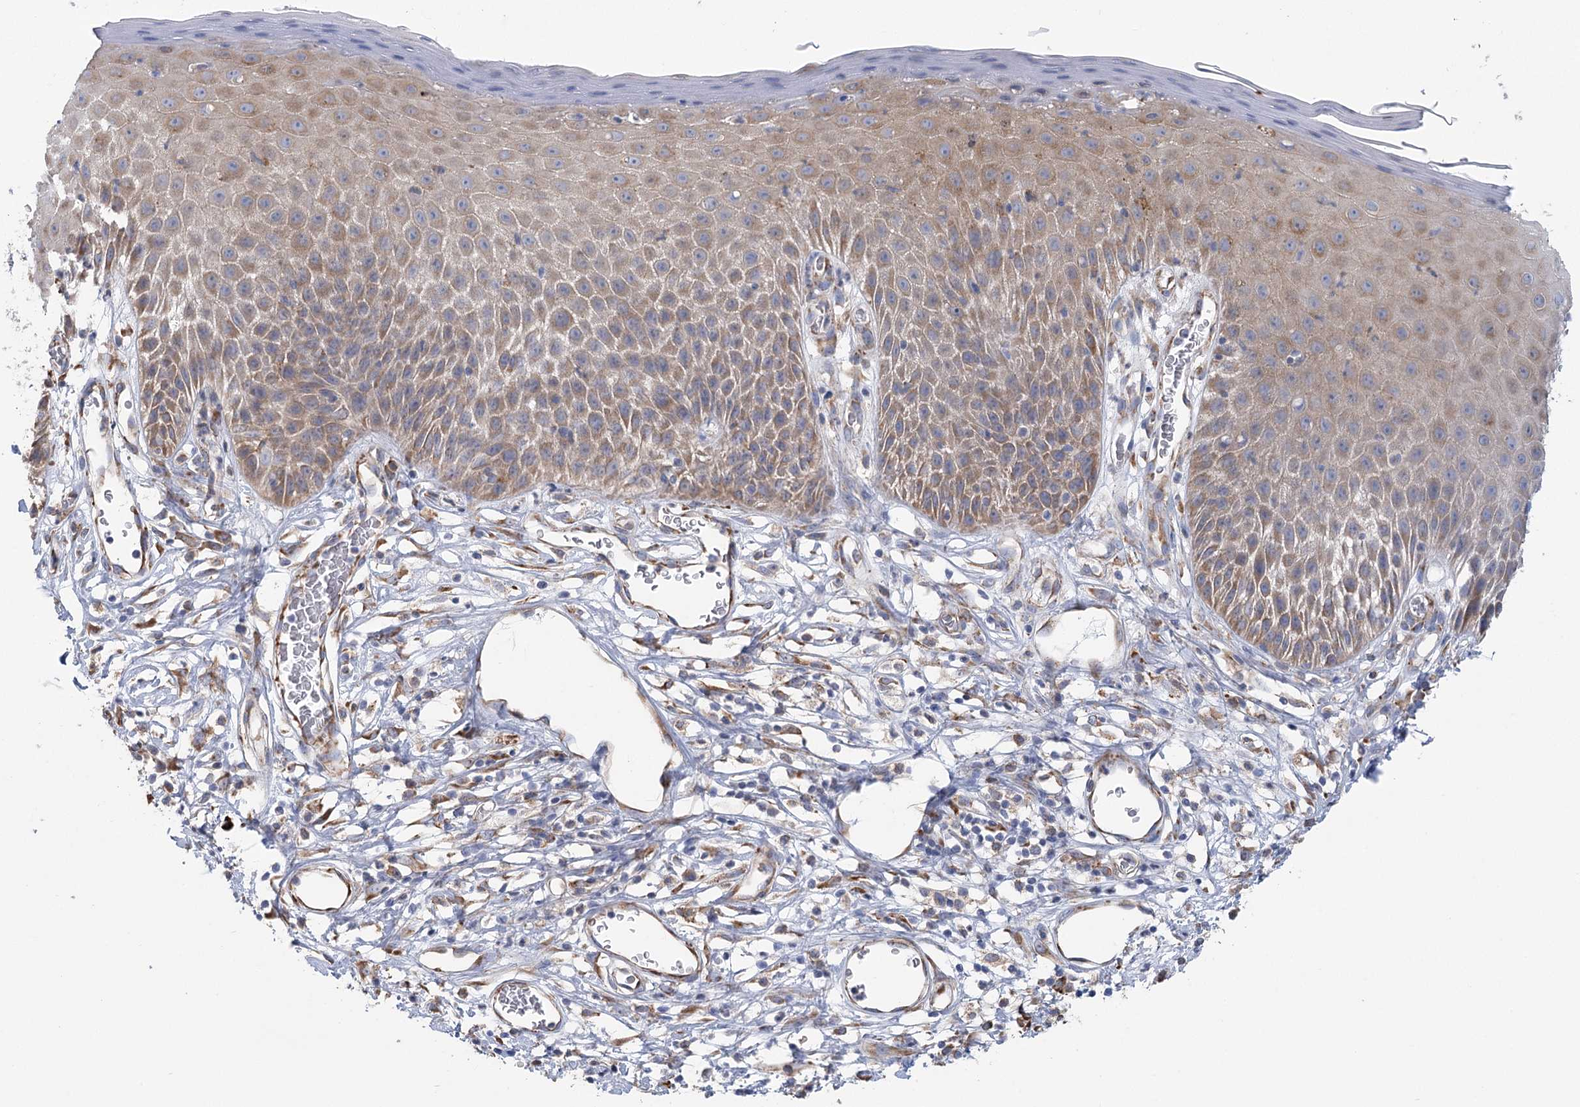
{"staining": {"intensity": "moderate", "quantity": "25%-75%", "location": "cytoplasmic/membranous"}, "tissue": "skin", "cell_type": "Epidermal cells", "image_type": "normal", "snomed": [{"axis": "morphology", "description": "Normal tissue, NOS"}, {"axis": "topography", "description": "Vulva"}], "caption": "IHC of normal human skin reveals medium levels of moderate cytoplasmic/membranous expression in approximately 25%-75% of epidermal cells.", "gene": "METTL24", "patient": {"sex": "female", "age": 68}}